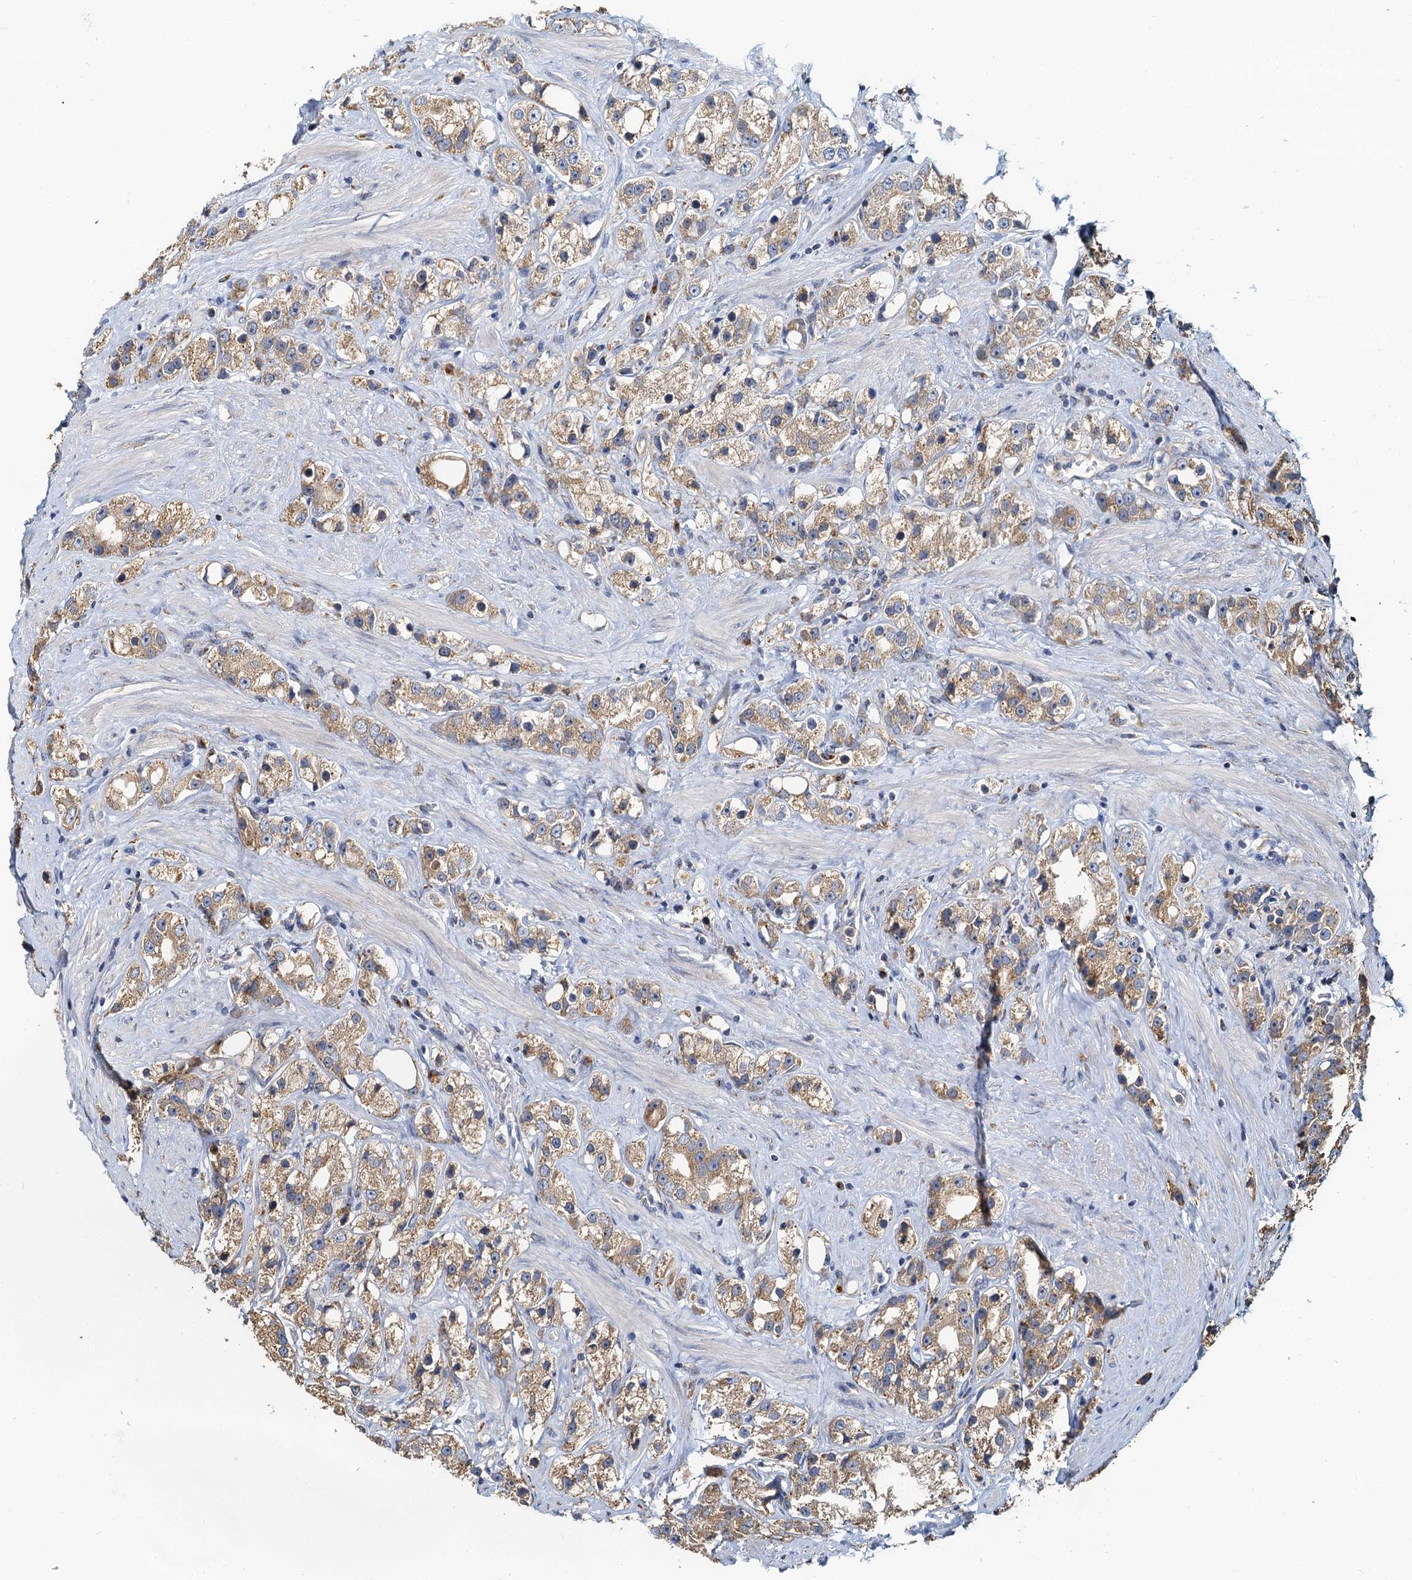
{"staining": {"intensity": "moderate", "quantity": "25%-75%", "location": "cytoplasmic/membranous"}, "tissue": "prostate cancer", "cell_type": "Tumor cells", "image_type": "cancer", "snomed": [{"axis": "morphology", "description": "Adenocarcinoma, NOS"}, {"axis": "topography", "description": "Prostate"}], "caption": "Human prostate cancer (adenocarcinoma) stained with a brown dye shows moderate cytoplasmic/membranous positive positivity in approximately 25%-75% of tumor cells.", "gene": "NKAPD1", "patient": {"sex": "male", "age": 79}}